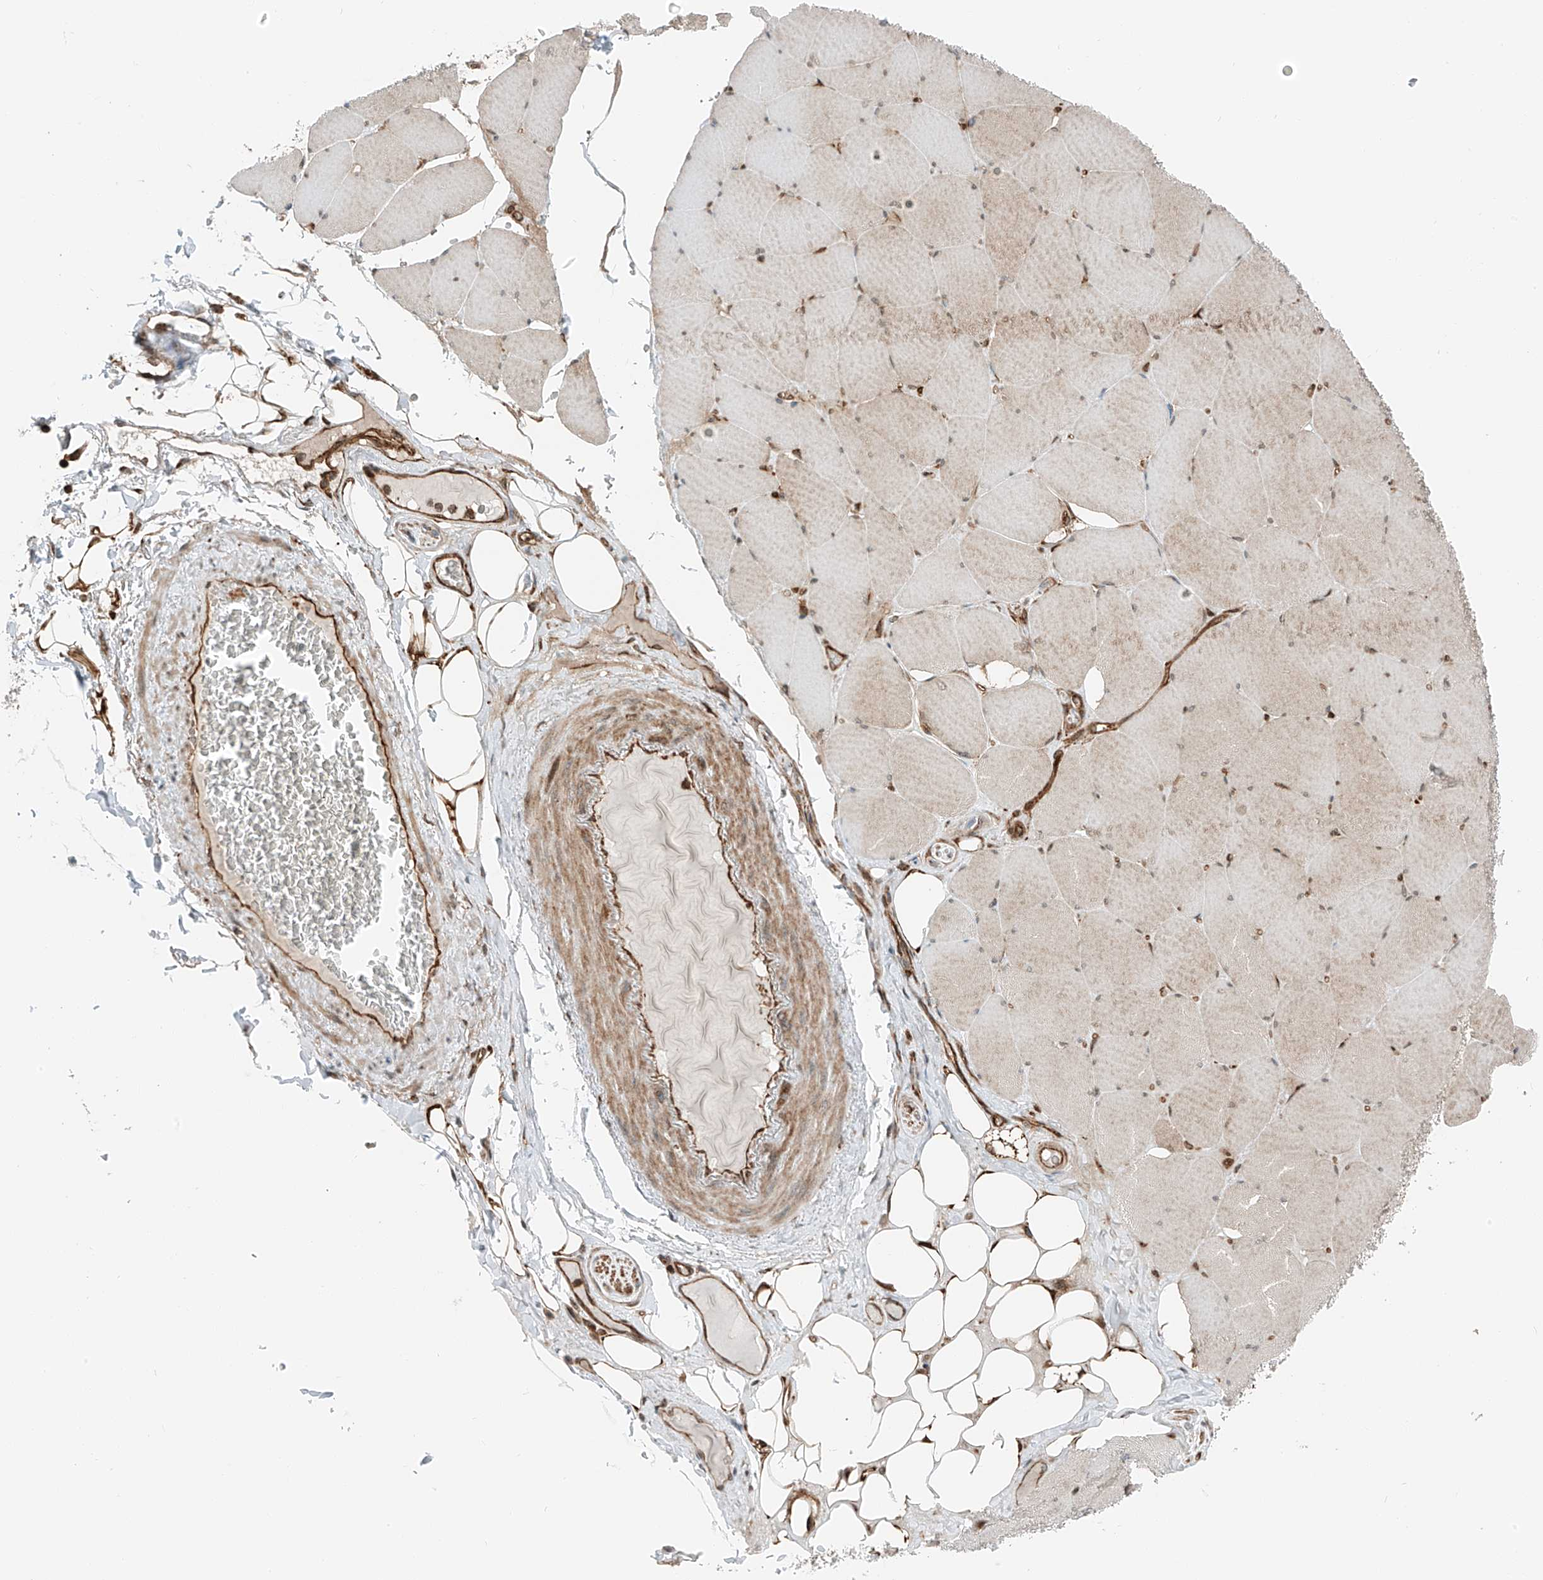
{"staining": {"intensity": "moderate", "quantity": "25%-75%", "location": "cytoplasmic/membranous,nuclear"}, "tissue": "skeletal muscle", "cell_type": "Myocytes", "image_type": "normal", "snomed": [{"axis": "morphology", "description": "Normal tissue, NOS"}, {"axis": "topography", "description": "Skeletal muscle"}, {"axis": "topography", "description": "Head-Neck"}], "caption": "A micrograph of human skeletal muscle stained for a protein displays moderate cytoplasmic/membranous,nuclear brown staining in myocytes. (DAB (3,3'-diaminobenzidine) IHC, brown staining for protein, blue staining for nuclei).", "gene": "USP48", "patient": {"sex": "male", "age": 66}}